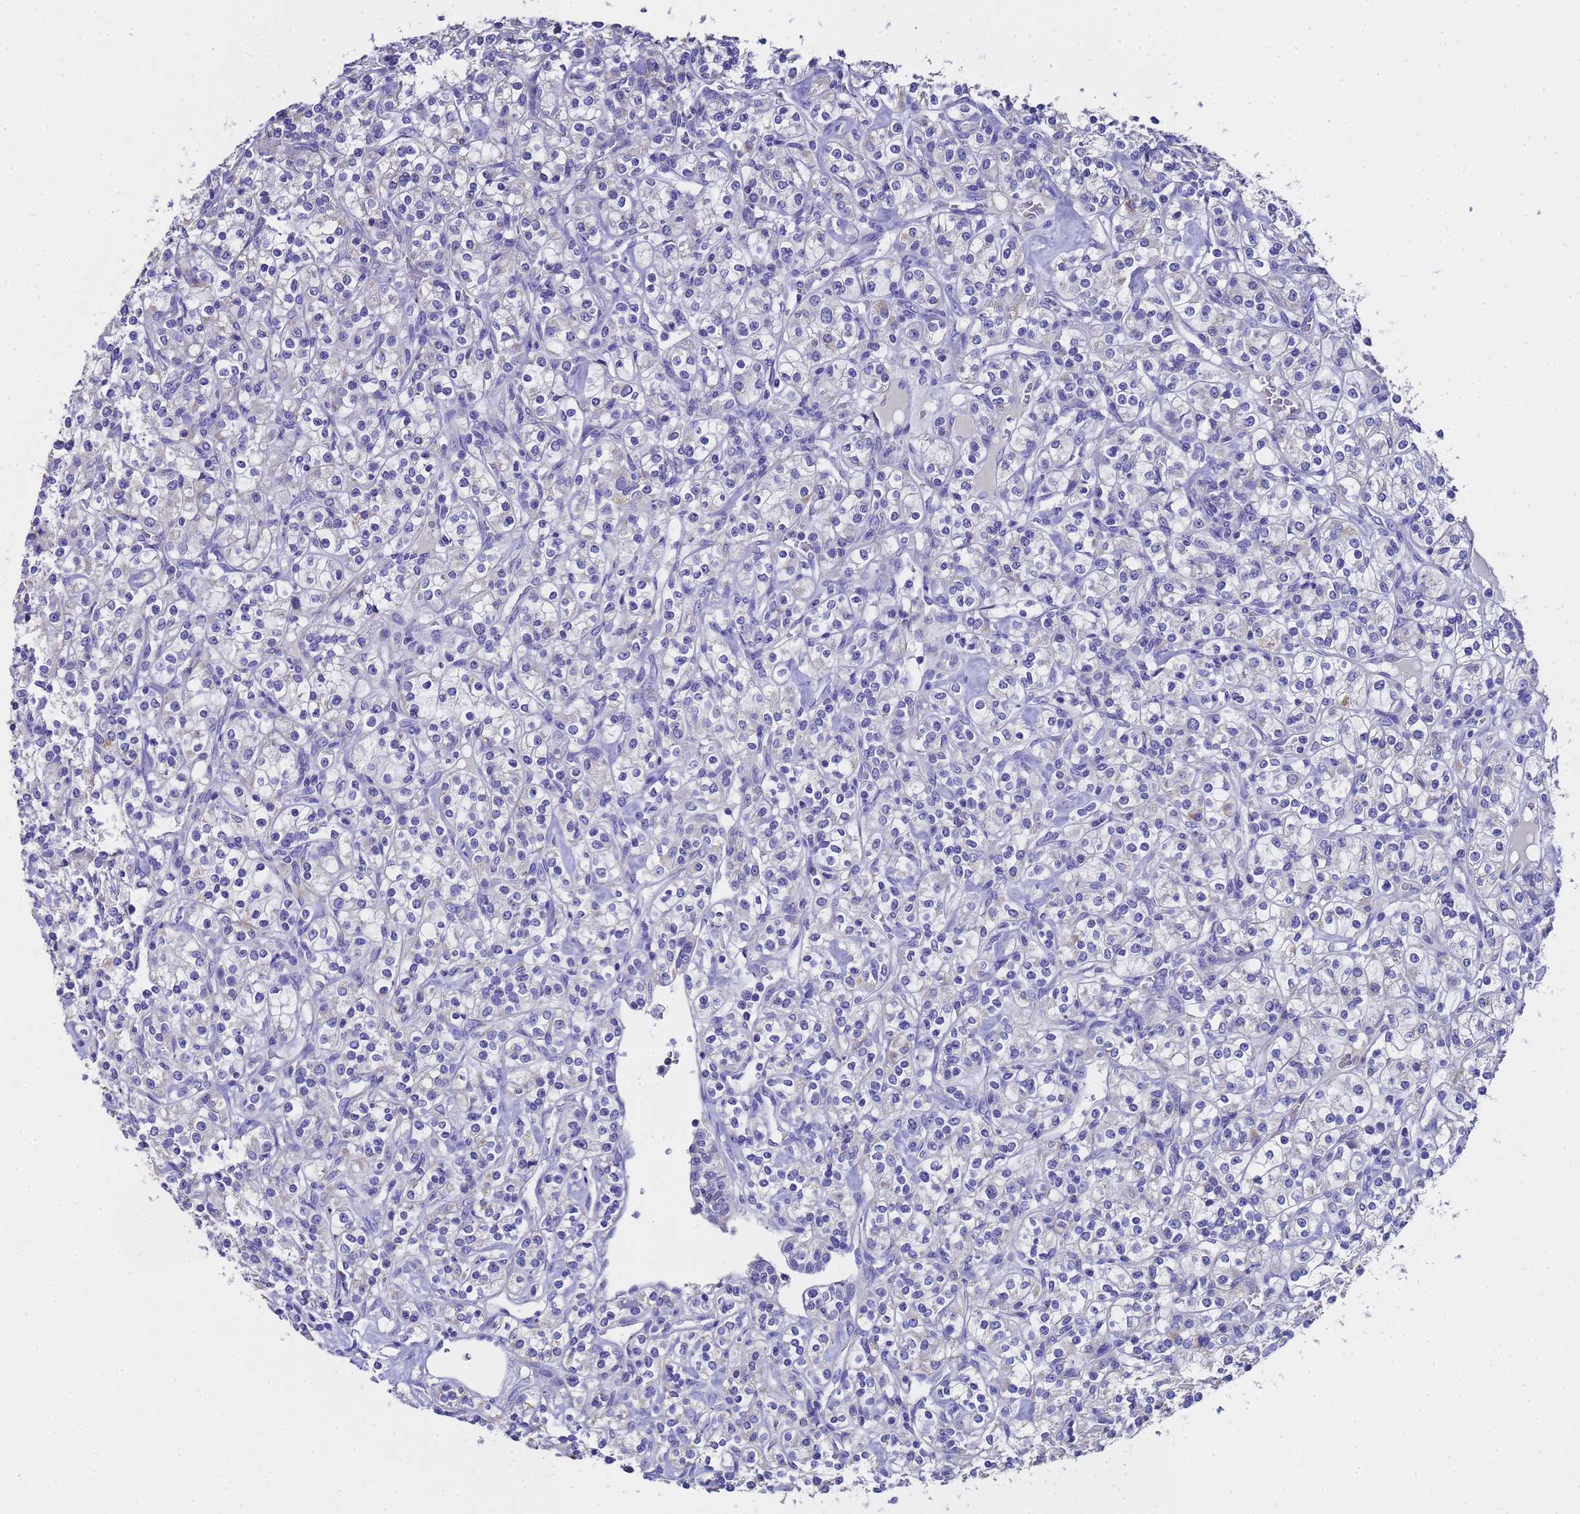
{"staining": {"intensity": "negative", "quantity": "none", "location": "none"}, "tissue": "renal cancer", "cell_type": "Tumor cells", "image_type": "cancer", "snomed": [{"axis": "morphology", "description": "Adenocarcinoma, NOS"}, {"axis": "topography", "description": "Kidney"}], "caption": "Immunohistochemistry histopathology image of neoplastic tissue: renal cancer stained with DAB (3,3'-diaminobenzidine) shows no significant protein expression in tumor cells.", "gene": "MRPS12", "patient": {"sex": "male", "age": 77}}